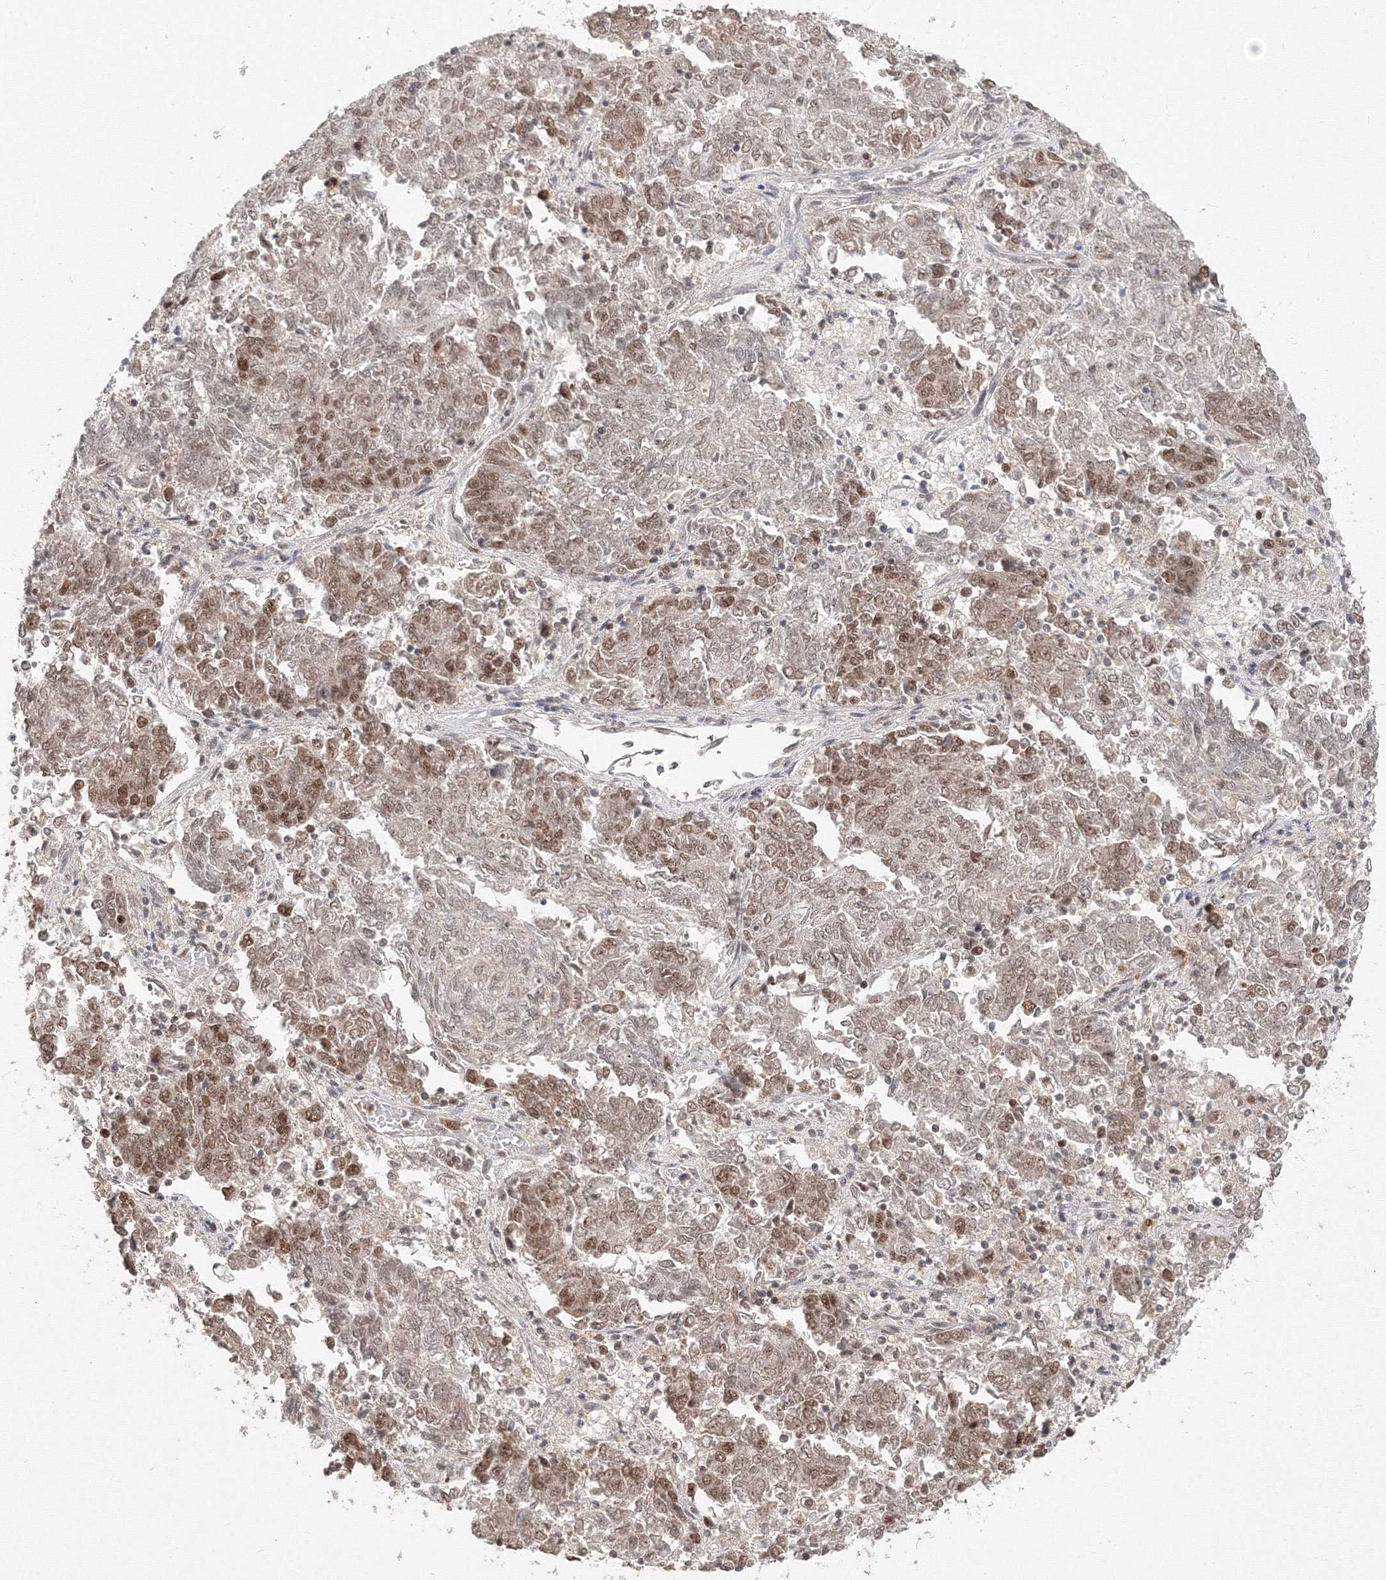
{"staining": {"intensity": "moderate", "quantity": ">75%", "location": "nuclear"}, "tissue": "endometrial cancer", "cell_type": "Tumor cells", "image_type": "cancer", "snomed": [{"axis": "morphology", "description": "Adenocarcinoma, NOS"}, {"axis": "topography", "description": "Endometrium"}], "caption": "This image displays immunohistochemistry (IHC) staining of adenocarcinoma (endometrial), with medium moderate nuclear staining in about >75% of tumor cells.", "gene": "IWS1", "patient": {"sex": "female", "age": 80}}